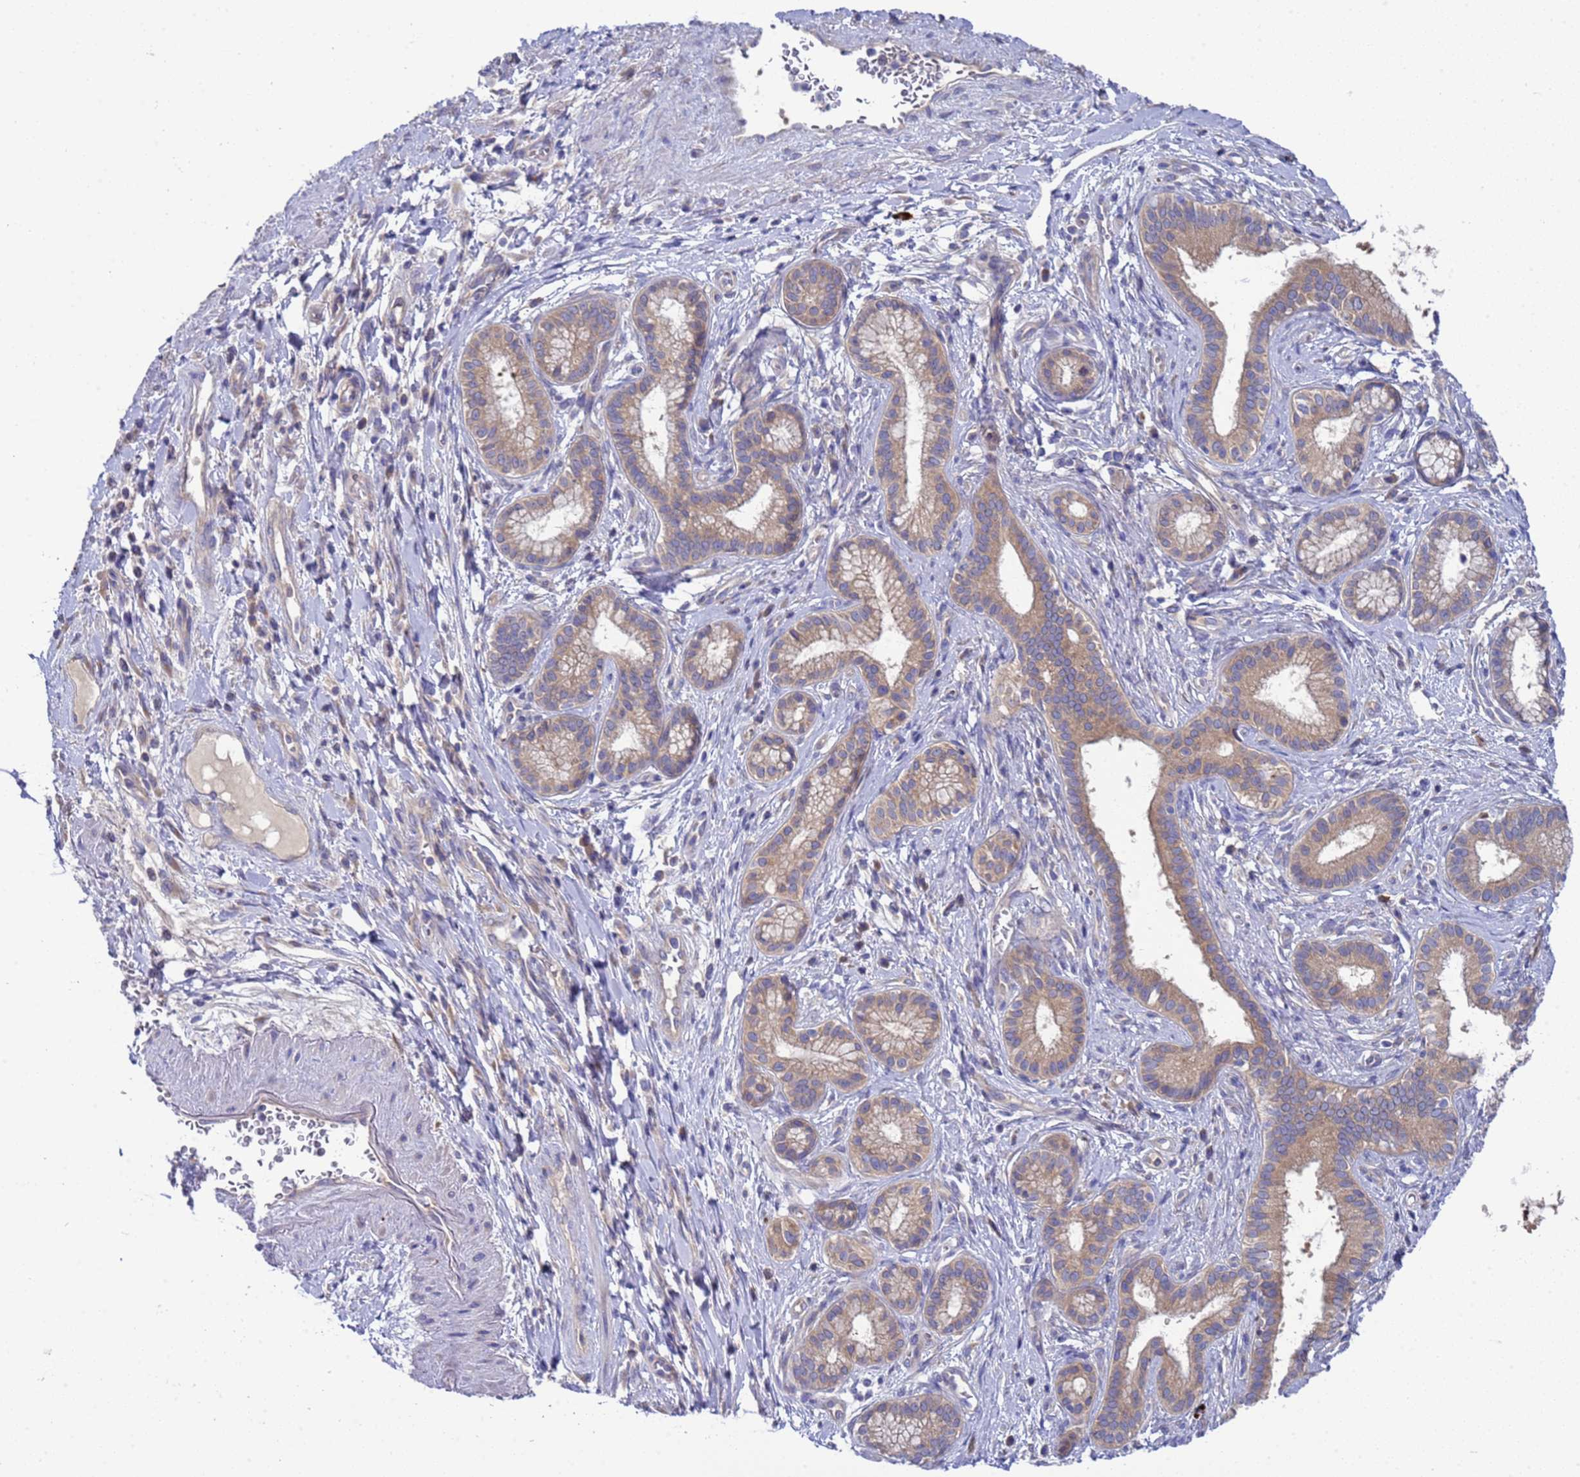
{"staining": {"intensity": "weak", "quantity": ">75%", "location": "cytoplasmic/membranous"}, "tissue": "pancreatic cancer", "cell_type": "Tumor cells", "image_type": "cancer", "snomed": [{"axis": "morphology", "description": "Adenocarcinoma, NOS"}, {"axis": "topography", "description": "Pancreas"}], "caption": "Immunohistochemistry (IHC) micrograph of pancreatic cancer stained for a protein (brown), which displays low levels of weak cytoplasmic/membranous positivity in about >75% of tumor cells.", "gene": "RC3H2", "patient": {"sex": "male", "age": 72}}